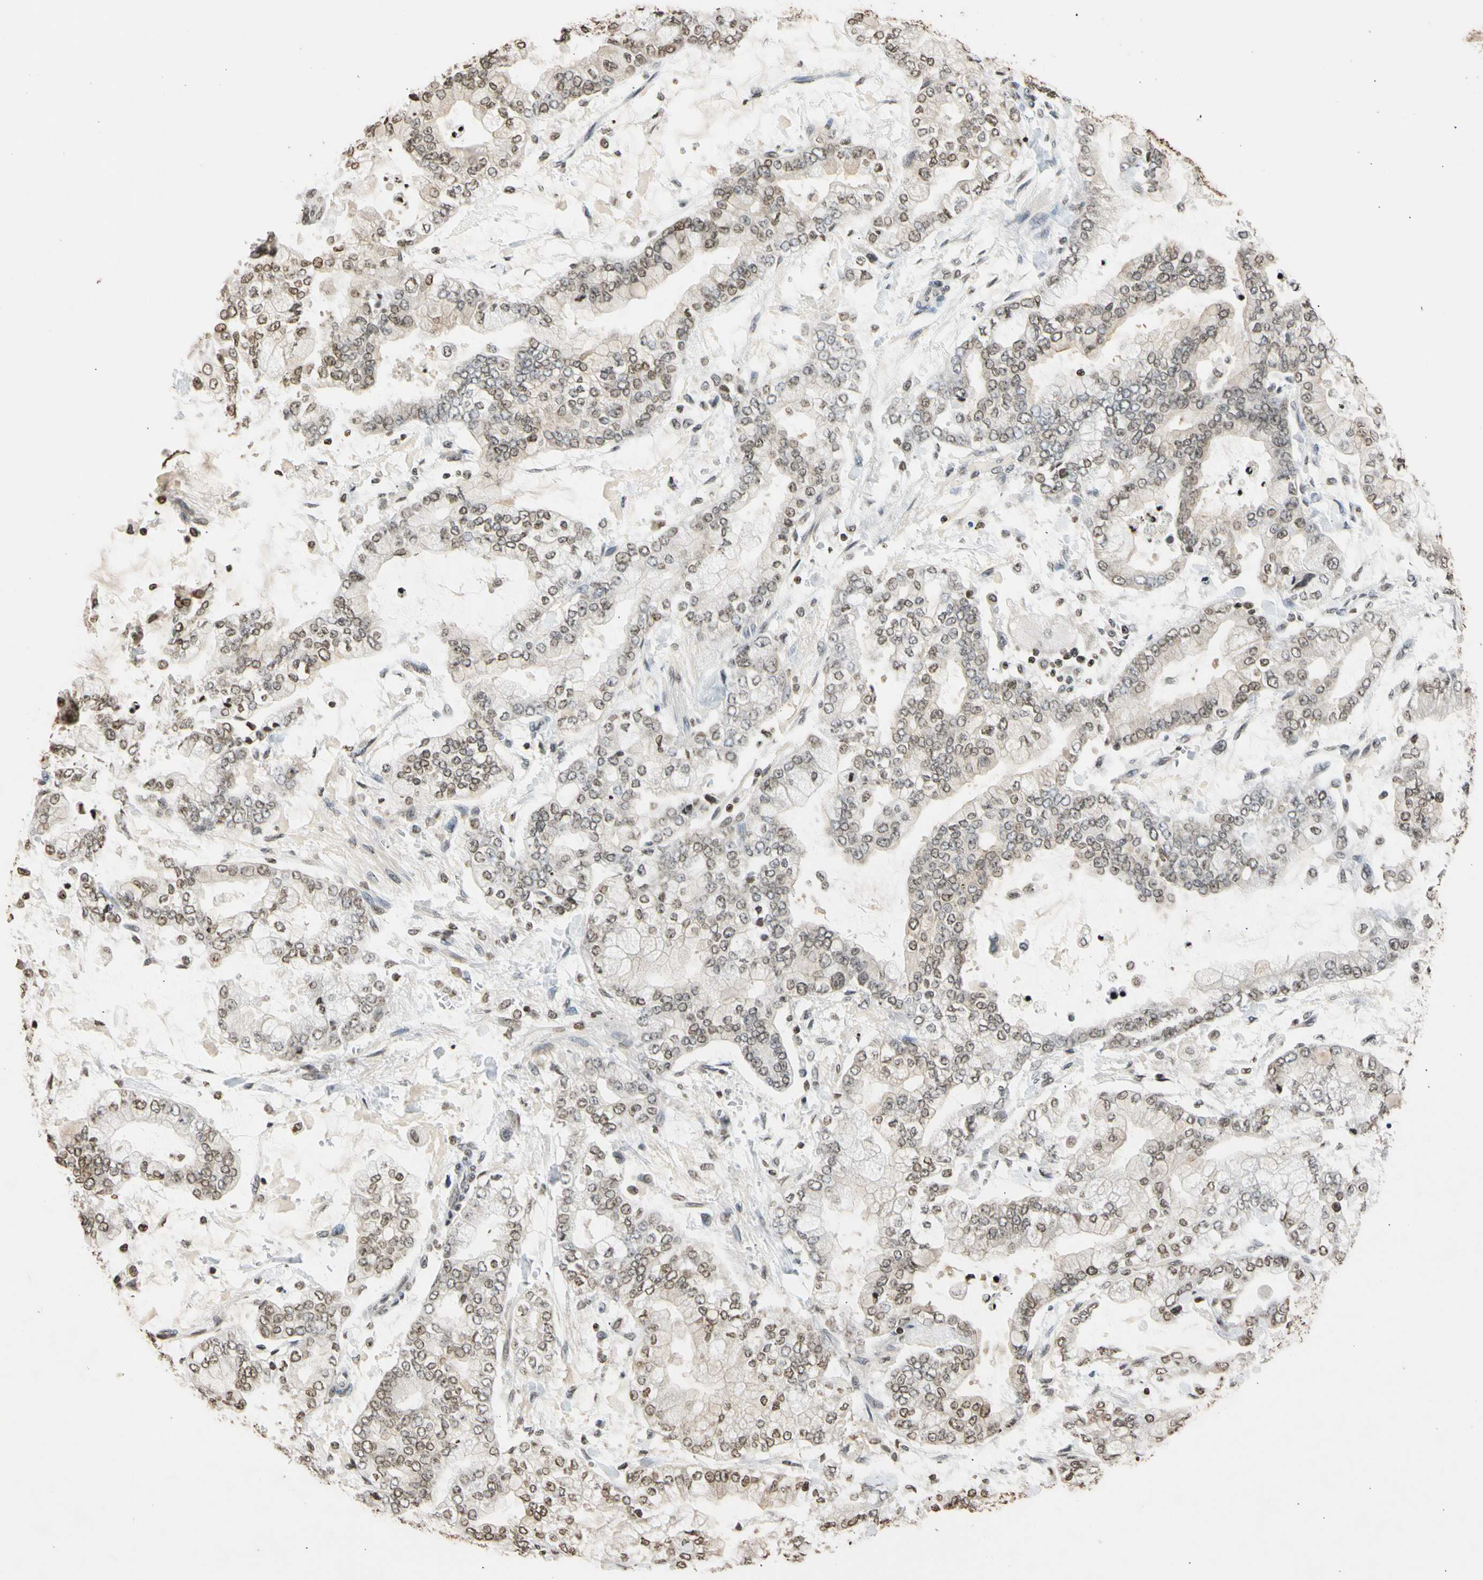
{"staining": {"intensity": "weak", "quantity": "25%-75%", "location": "cytoplasmic/membranous"}, "tissue": "stomach cancer", "cell_type": "Tumor cells", "image_type": "cancer", "snomed": [{"axis": "morphology", "description": "Normal tissue, NOS"}, {"axis": "morphology", "description": "Adenocarcinoma, NOS"}, {"axis": "topography", "description": "Stomach, upper"}, {"axis": "topography", "description": "Stomach"}], "caption": "Adenocarcinoma (stomach) stained with DAB (3,3'-diaminobenzidine) immunohistochemistry exhibits low levels of weak cytoplasmic/membranous positivity in about 25%-75% of tumor cells.", "gene": "GPX4", "patient": {"sex": "male", "age": 76}}